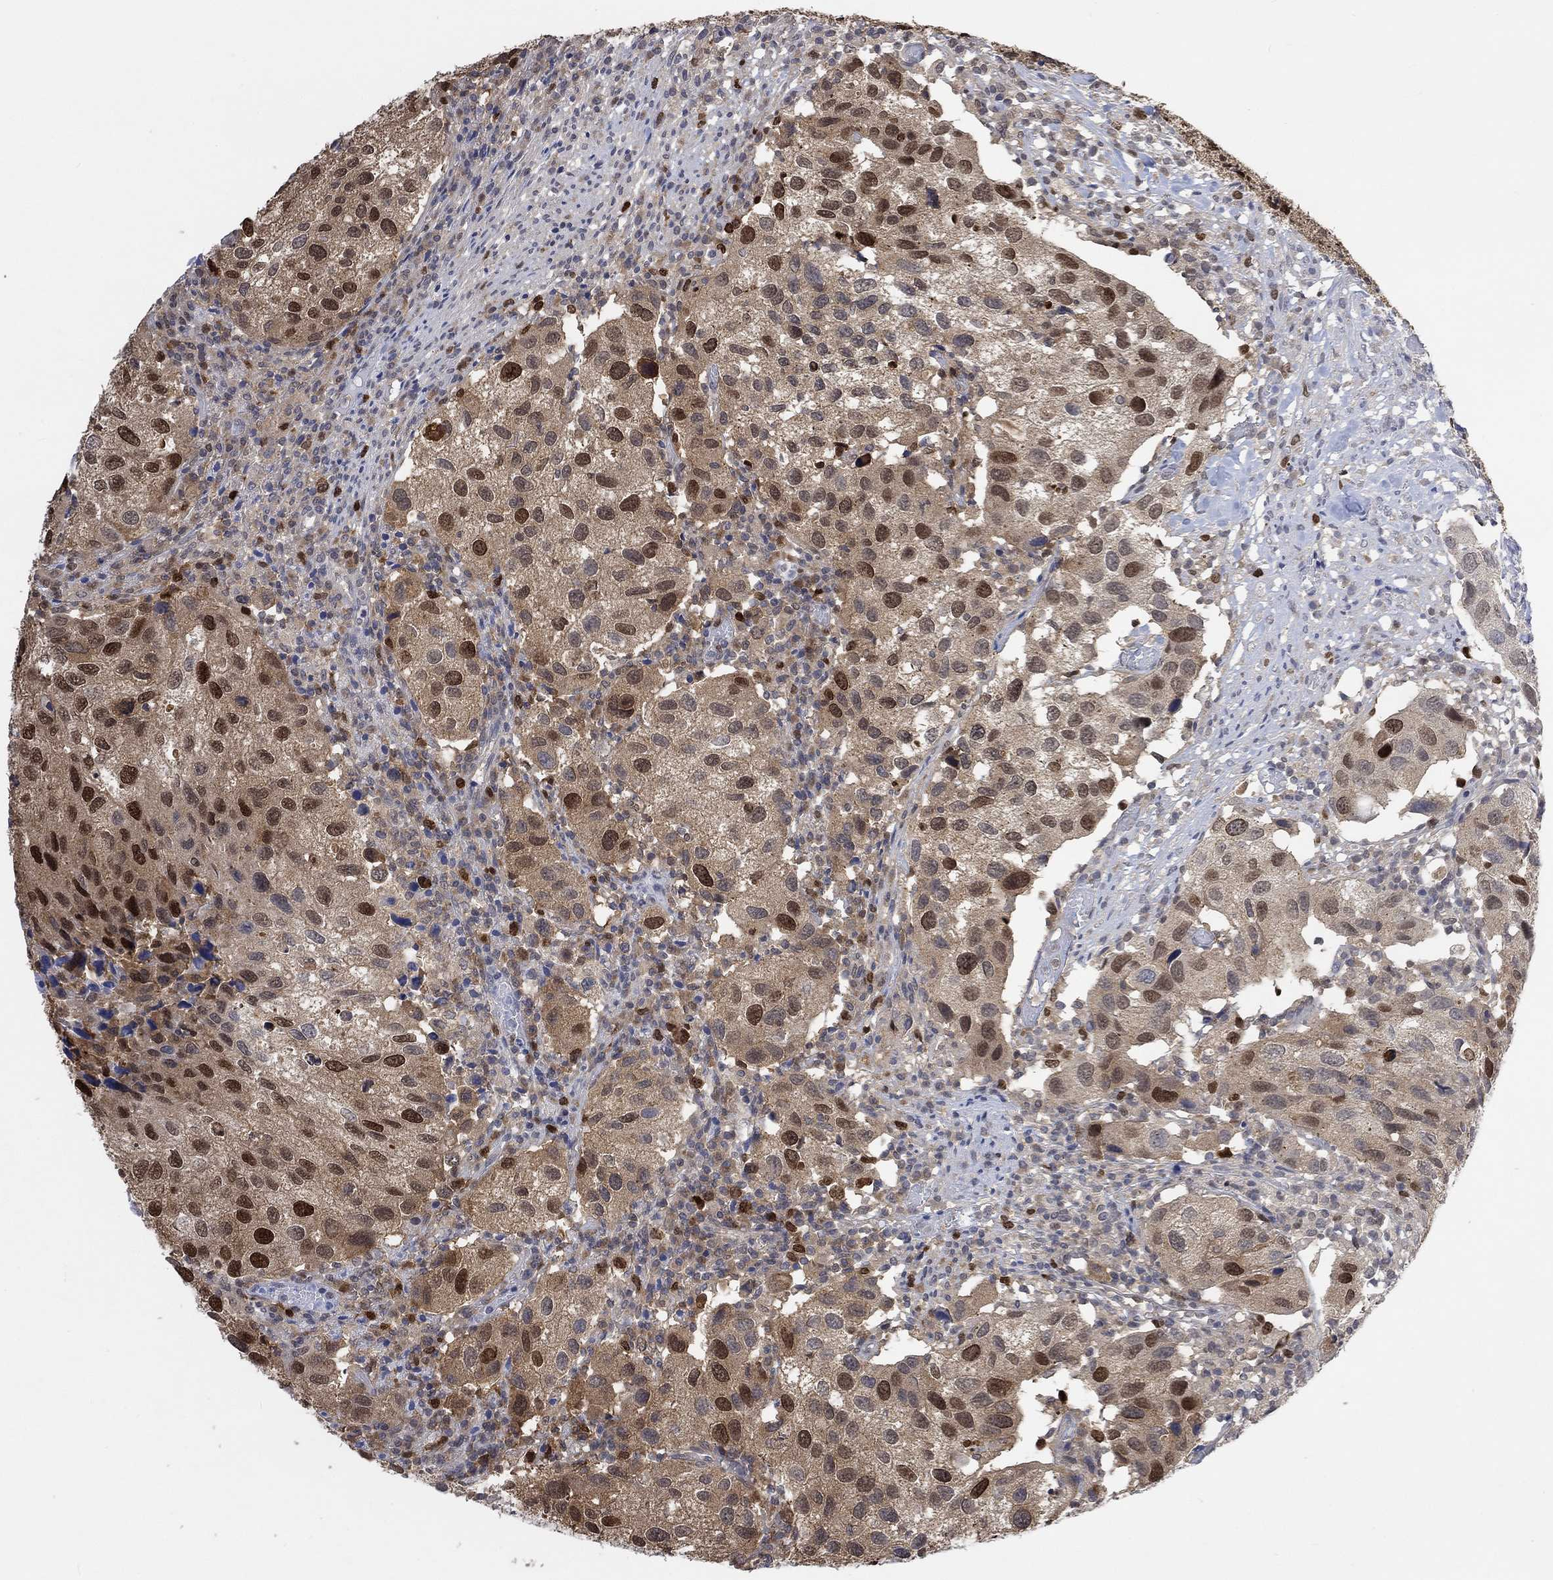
{"staining": {"intensity": "moderate", "quantity": "25%-75%", "location": "cytoplasmic/membranous,nuclear"}, "tissue": "urothelial cancer", "cell_type": "Tumor cells", "image_type": "cancer", "snomed": [{"axis": "morphology", "description": "Urothelial carcinoma, High grade"}, {"axis": "topography", "description": "Urinary bladder"}], "caption": "Moderate cytoplasmic/membranous and nuclear protein staining is appreciated in about 25%-75% of tumor cells in urothelial cancer.", "gene": "RAD54L2", "patient": {"sex": "male", "age": 79}}